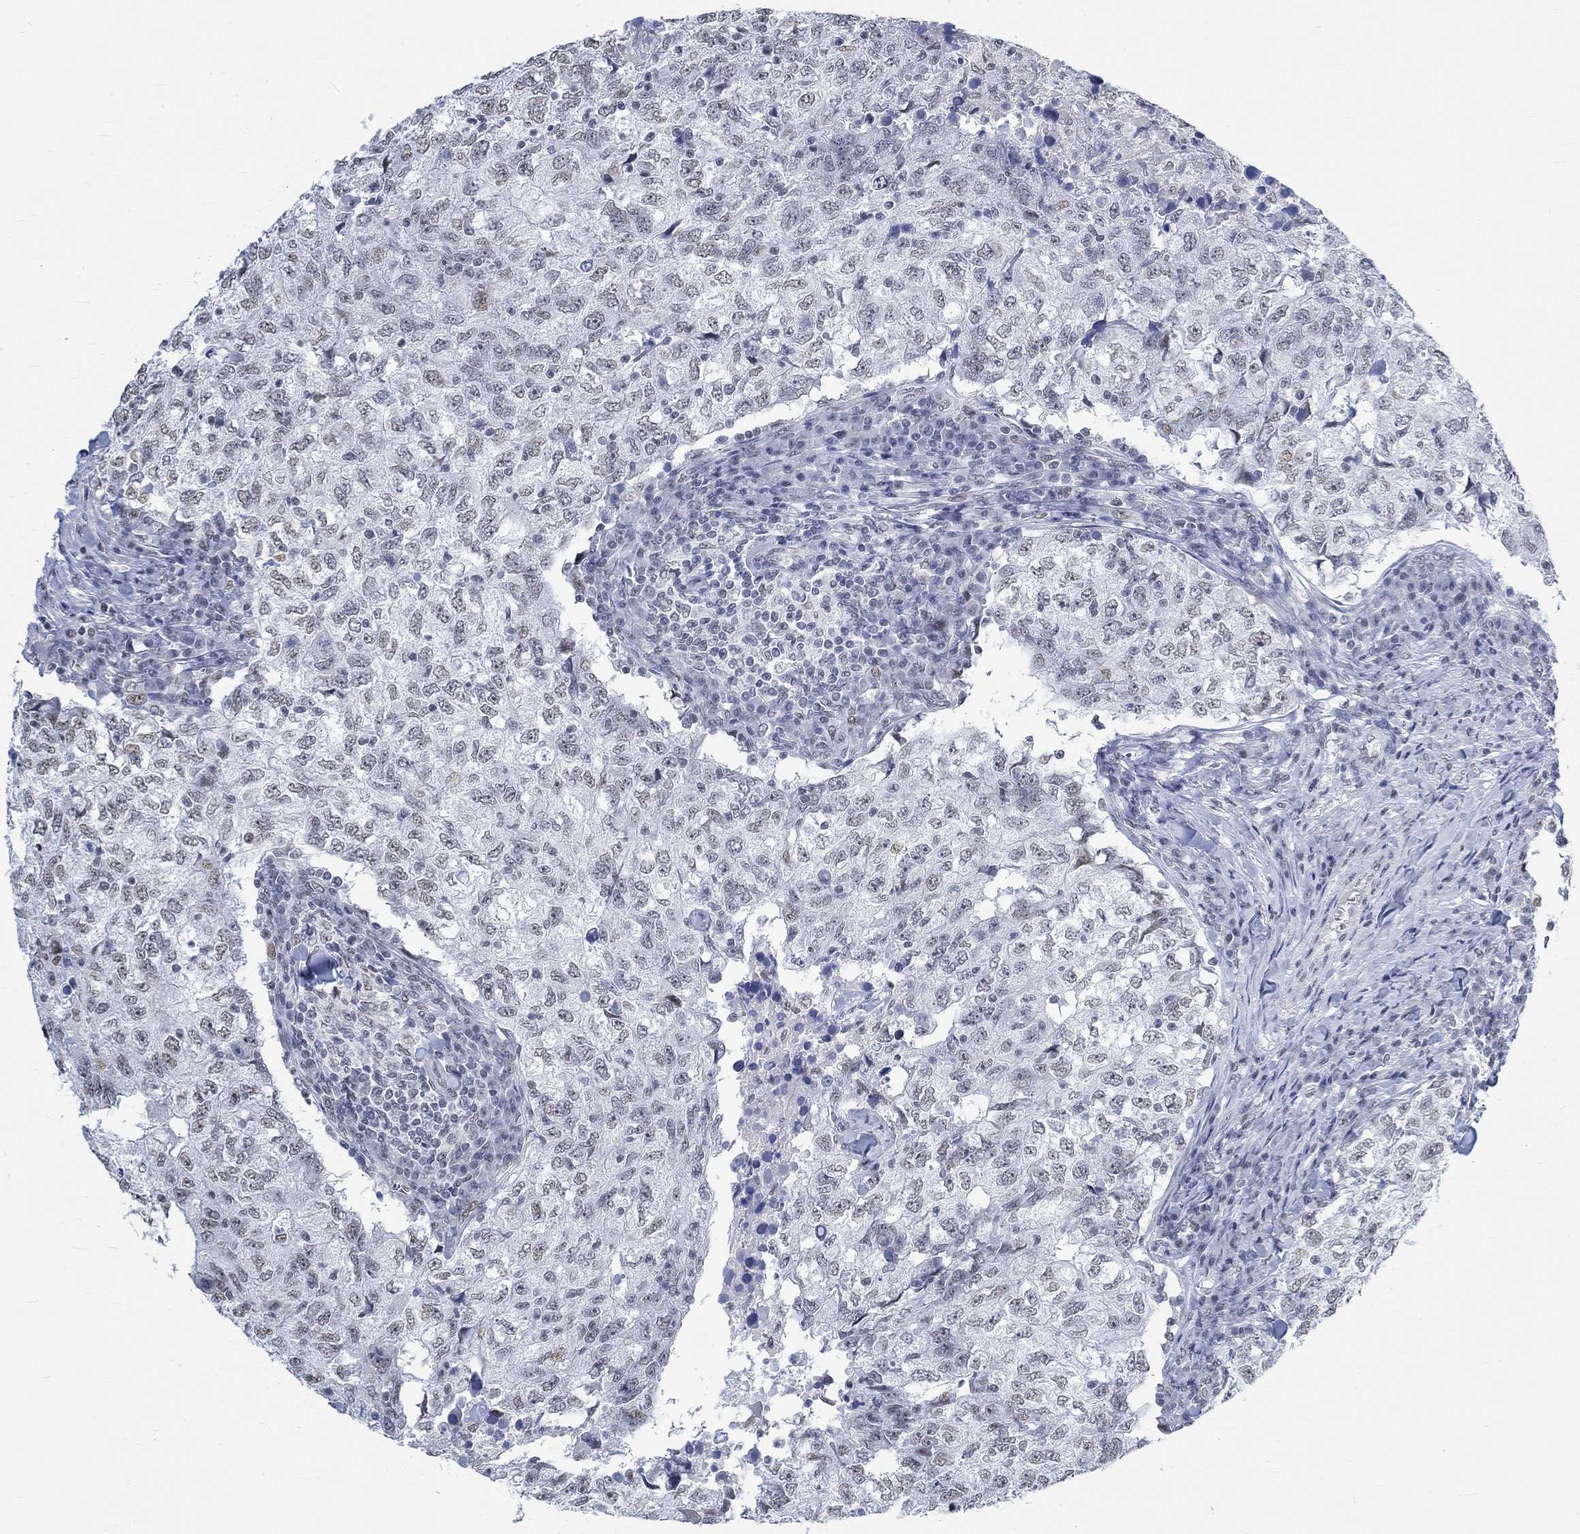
{"staining": {"intensity": "weak", "quantity": "<25%", "location": "nuclear"}, "tissue": "breast cancer", "cell_type": "Tumor cells", "image_type": "cancer", "snomed": [{"axis": "morphology", "description": "Duct carcinoma"}, {"axis": "topography", "description": "Breast"}], "caption": "The image reveals no staining of tumor cells in breast cancer.", "gene": "KCNH8", "patient": {"sex": "female", "age": 30}}